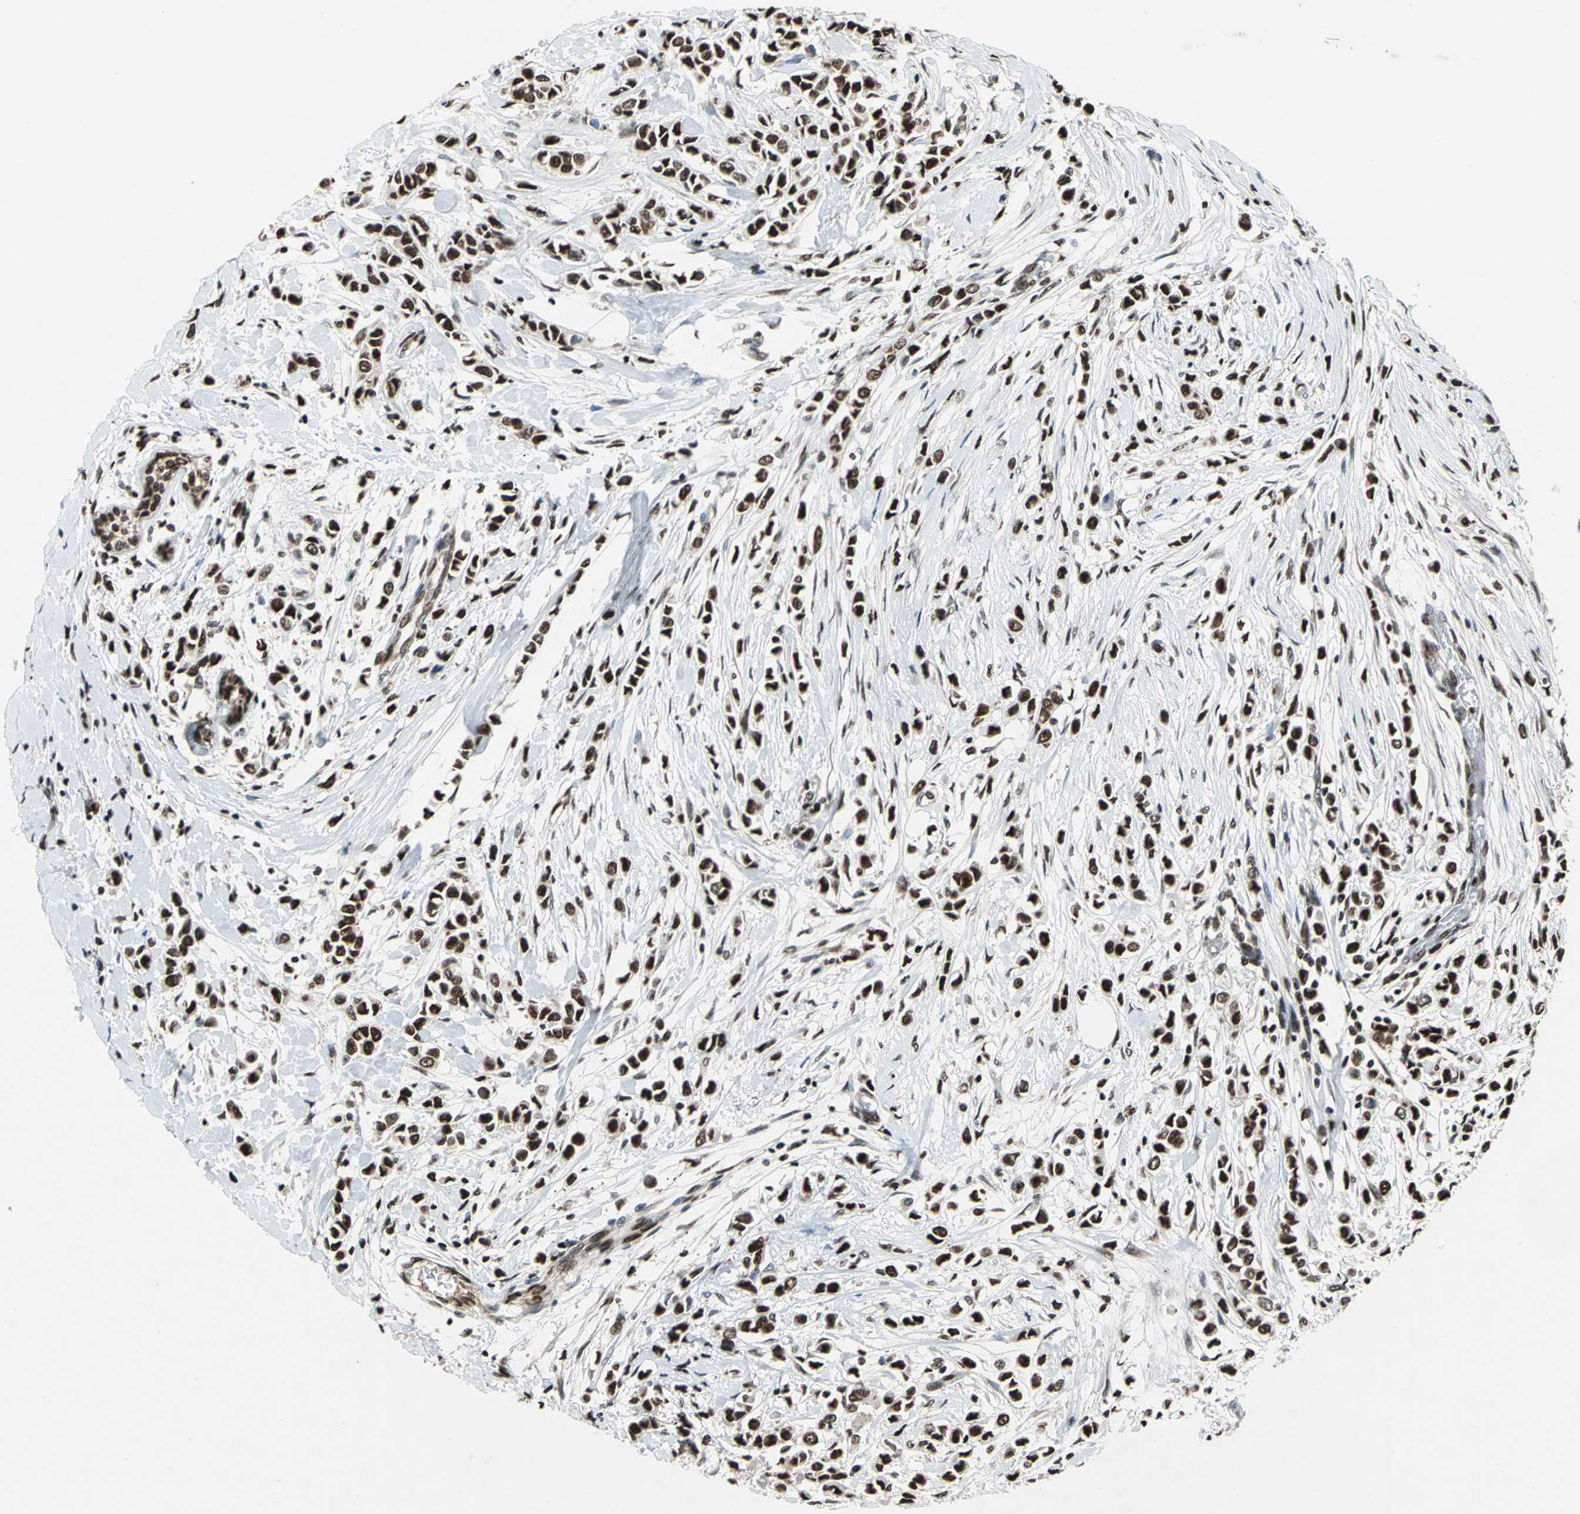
{"staining": {"intensity": "strong", "quantity": ">75%", "location": "cytoplasmic/membranous,nuclear"}, "tissue": "breast cancer", "cell_type": "Tumor cells", "image_type": "cancer", "snomed": [{"axis": "morphology", "description": "Lobular carcinoma"}, {"axis": "topography", "description": "Breast"}], "caption": "Immunohistochemistry (IHC) micrograph of neoplastic tissue: lobular carcinoma (breast) stained using IHC reveals high levels of strong protein expression localized specifically in the cytoplasmic/membranous and nuclear of tumor cells, appearing as a cytoplasmic/membranous and nuclear brown color.", "gene": "ANP32A", "patient": {"sex": "female", "age": 51}}